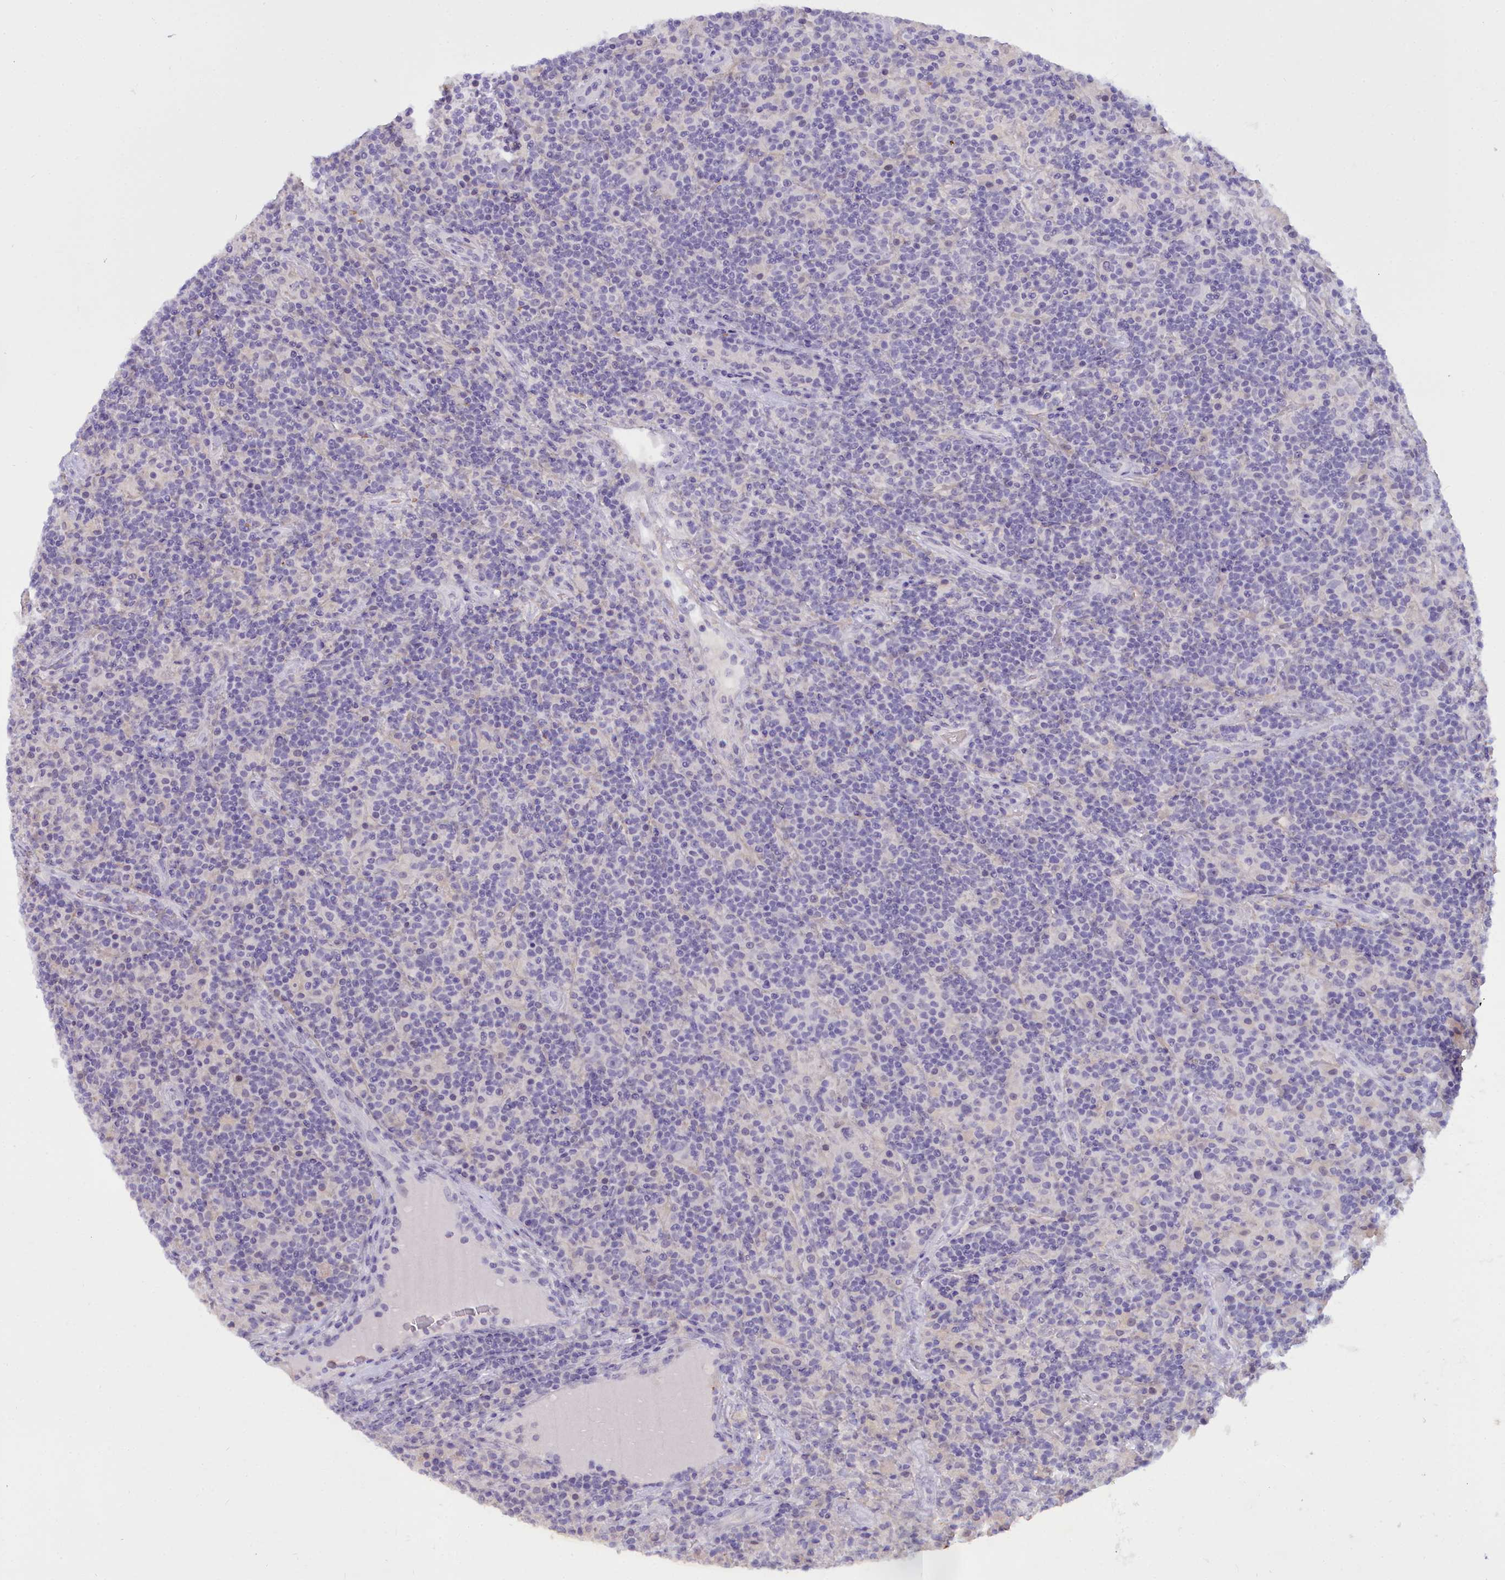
{"staining": {"intensity": "negative", "quantity": "none", "location": "none"}, "tissue": "lymphoma", "cell_type": "Tumor cells", "image_type": "cancer", "snomed": [{"axis": "morphology", "description": "Hodgkin's disease, NOS"}, {"axis": "topography", "description": "Lymph node"}], "caption": "This is an immunohistochemistry photomicrograph of Hodgkin's disease. There is no positivity in tumor cells.", "gene": "OSTN", "patient": {"sex": "male", "age": 70}}